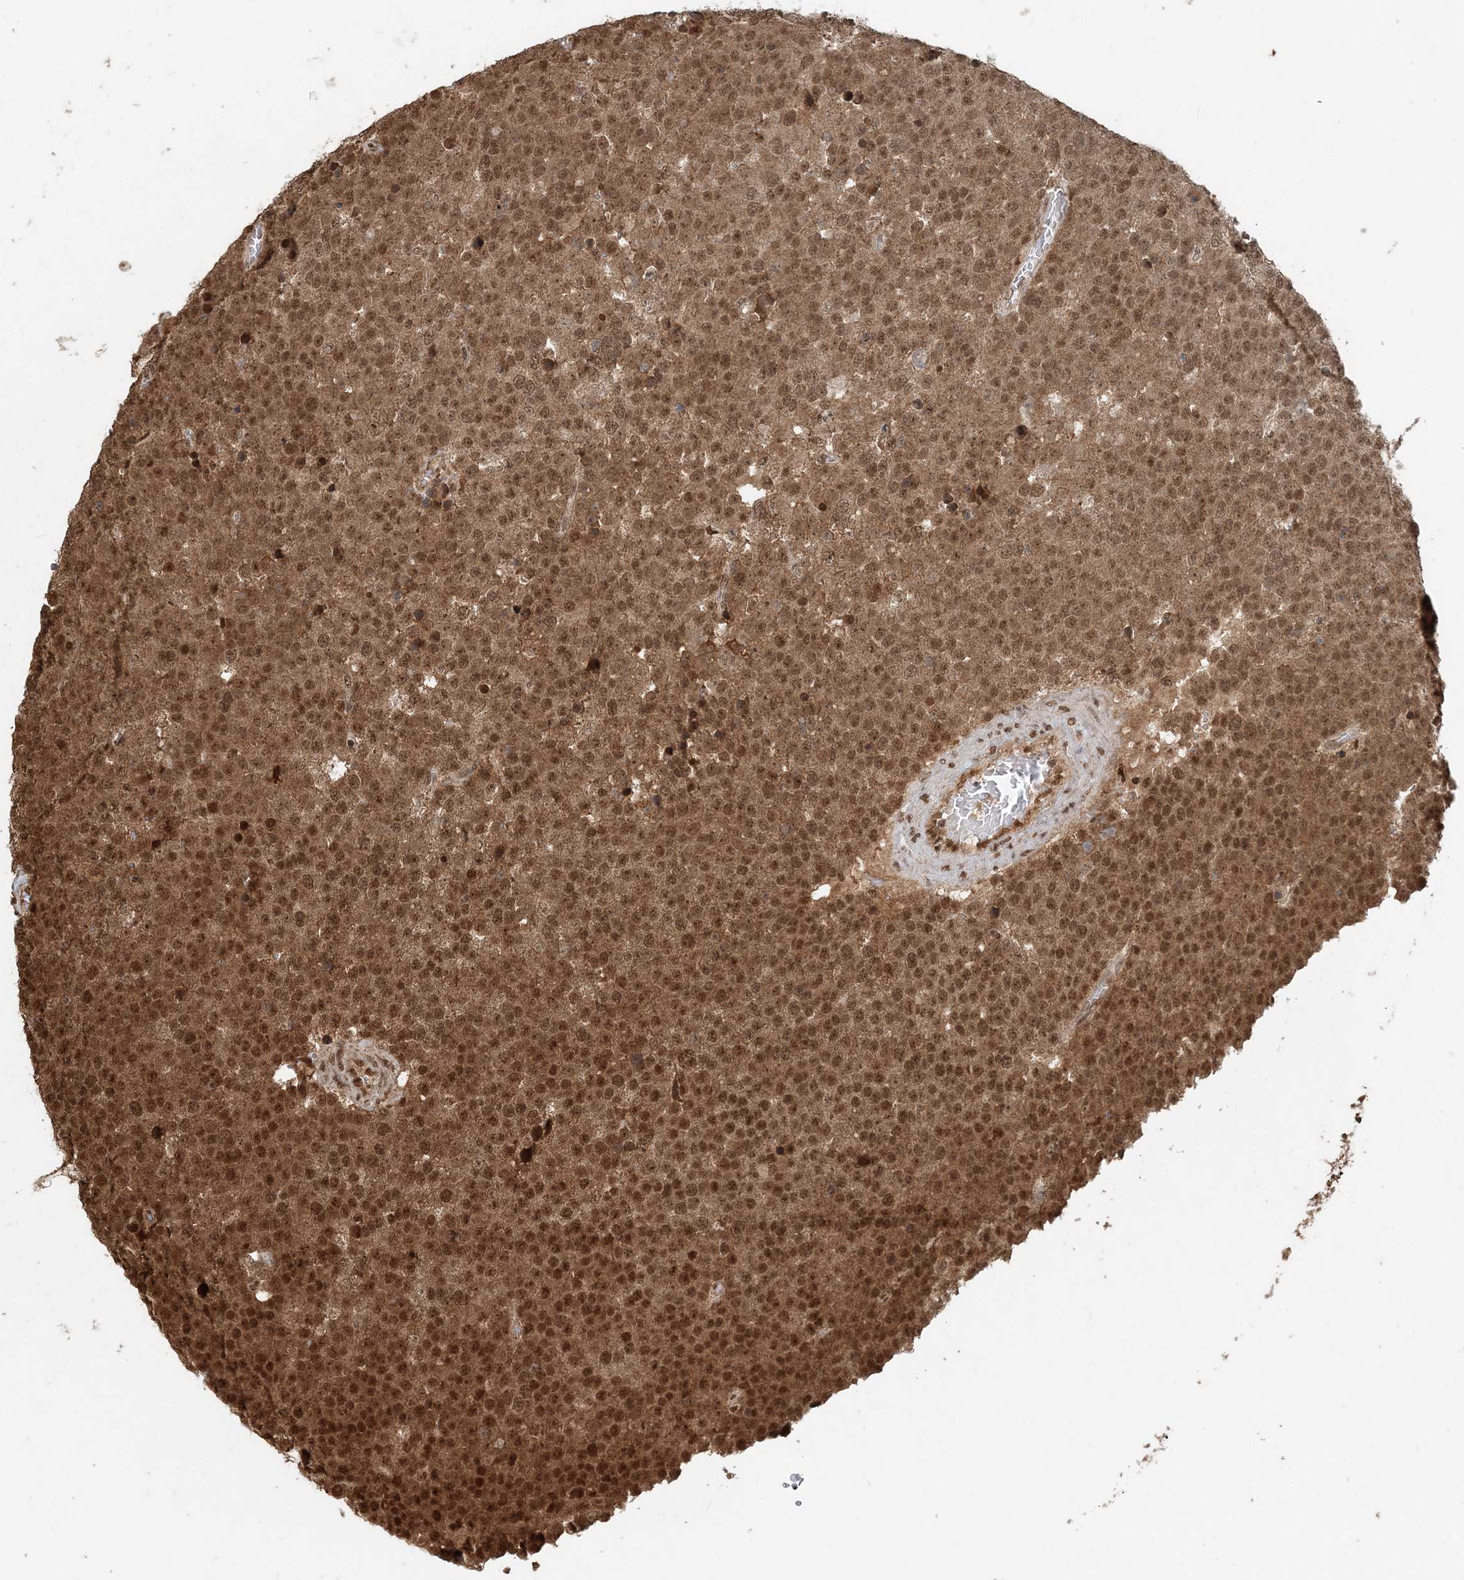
{"staining": {"intensity": "moderate", "quantity": ">75%", "location": "cytoplasmic/membranous,nuclear"}, "tissue": "testis cancer", "cell_type": "Tumor cells", "image_type": "cancer", "snomed": [{"axis": "morphology", "description": "Seminoma, NOS"}, {"axis": "topography", "description": "Testis"}], "caption": "There is medium levels of moderate cytoplasmic/membranous and nuclear staining in tumor cells of testis seminoma, as demonstrated by immunohistochemical staining (brown color).", "gene": "ARHGAP35", "patient": {"sex": "male", "age": 71}}